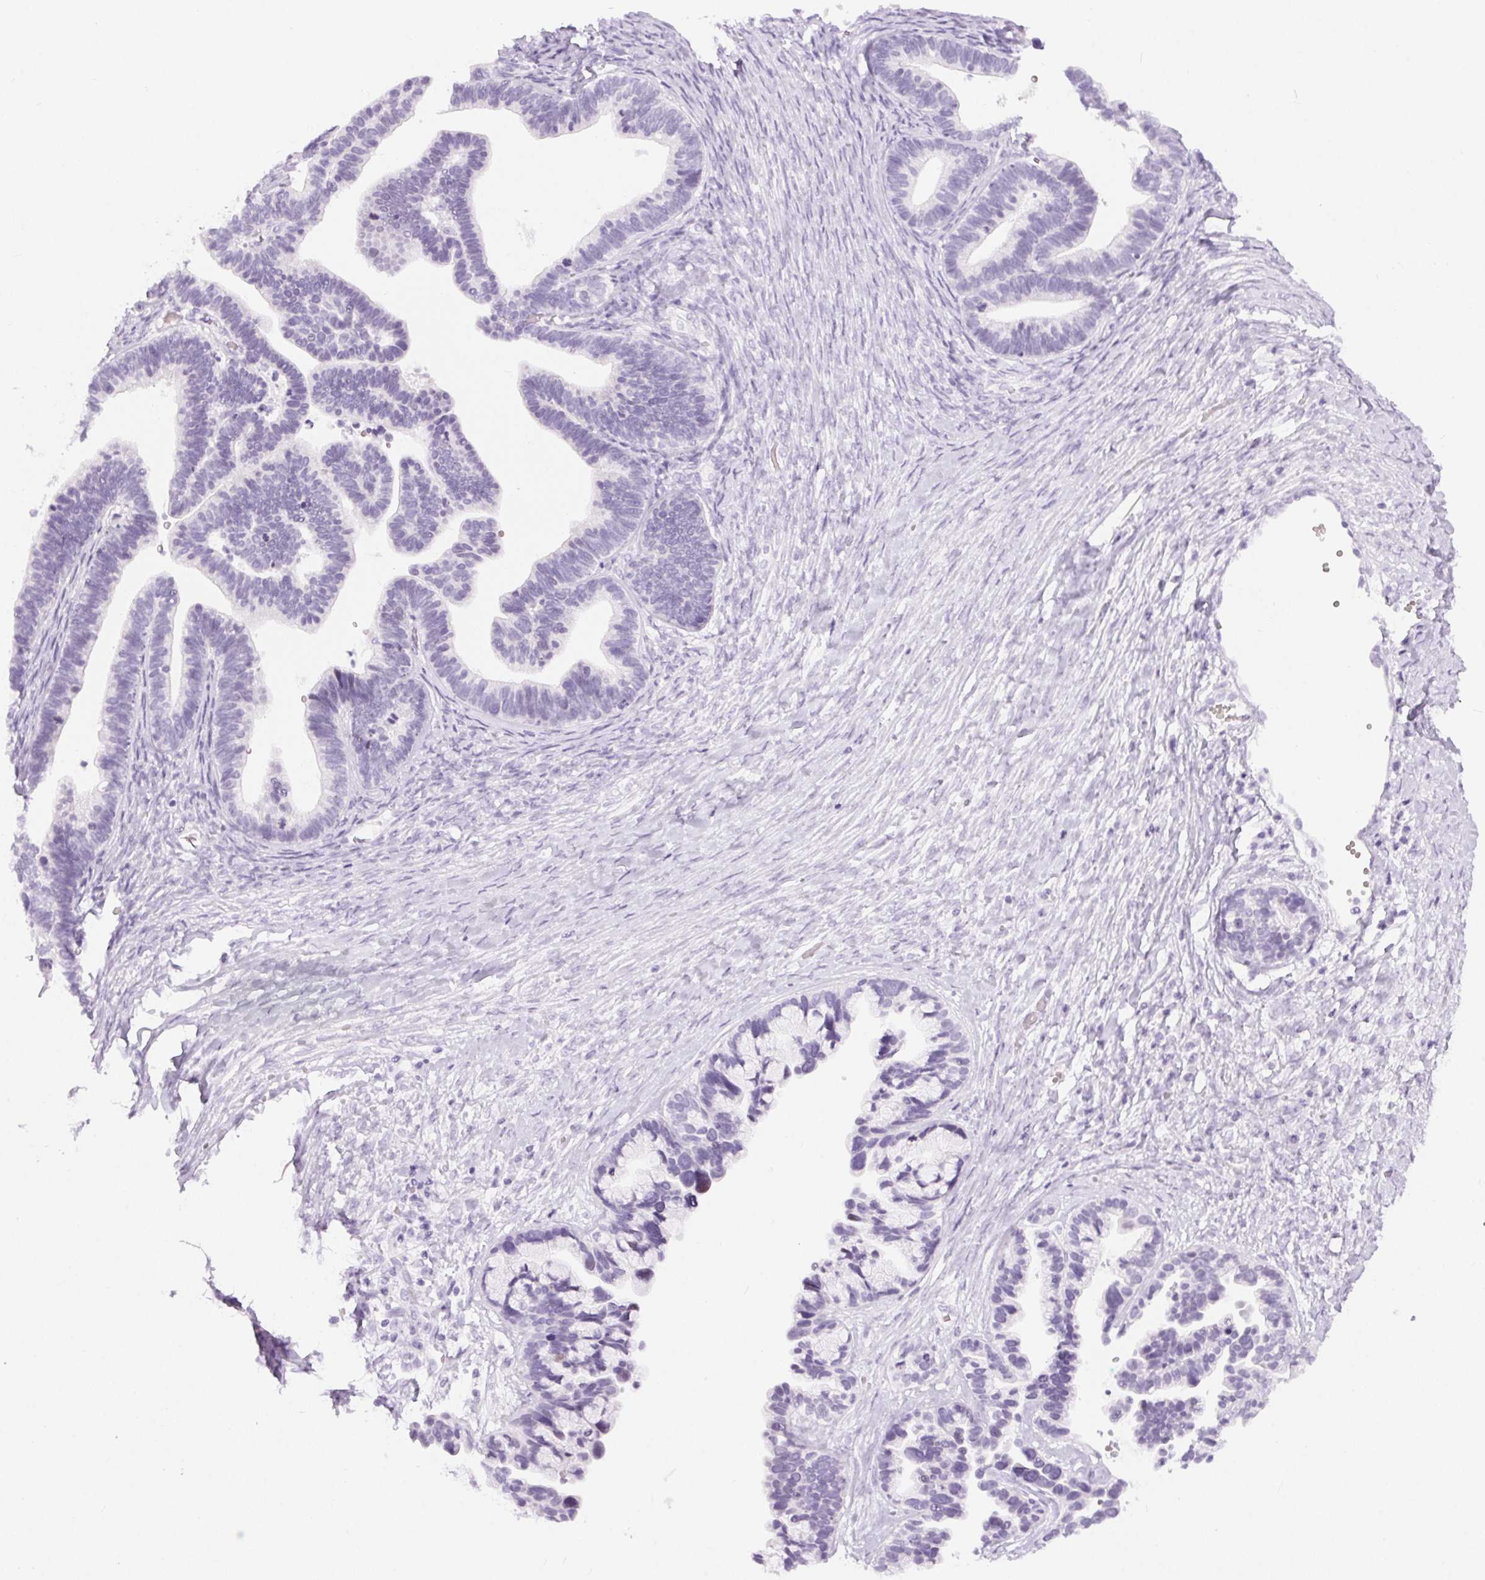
{"staining": {"intensity": "negative", "quantity": "none", "location": "none"}, "tissue": "ovarian cancer", "cell_type": "Tumor cells", "image_type": "cancer", "snomed": [{"axis": "morphology", "description": "Cystadenocarcinoma, serous, NOS"}, {"axis": "topography", "description": "Ovary"}], "caption": "Immunohistochemical staining of ovarian cancer (serous cystadenocarcinoma) displays no significant staining in tumor cells. (Stains: DAB (3,3'-diaminobenzidine) immunohistochemistry (IHC) with hematoxylin counter stain, Microscopy: brightfield microscopy at high magnification).", "gene": "BEND2", "patient": {"sex": "female", "age": 56}}